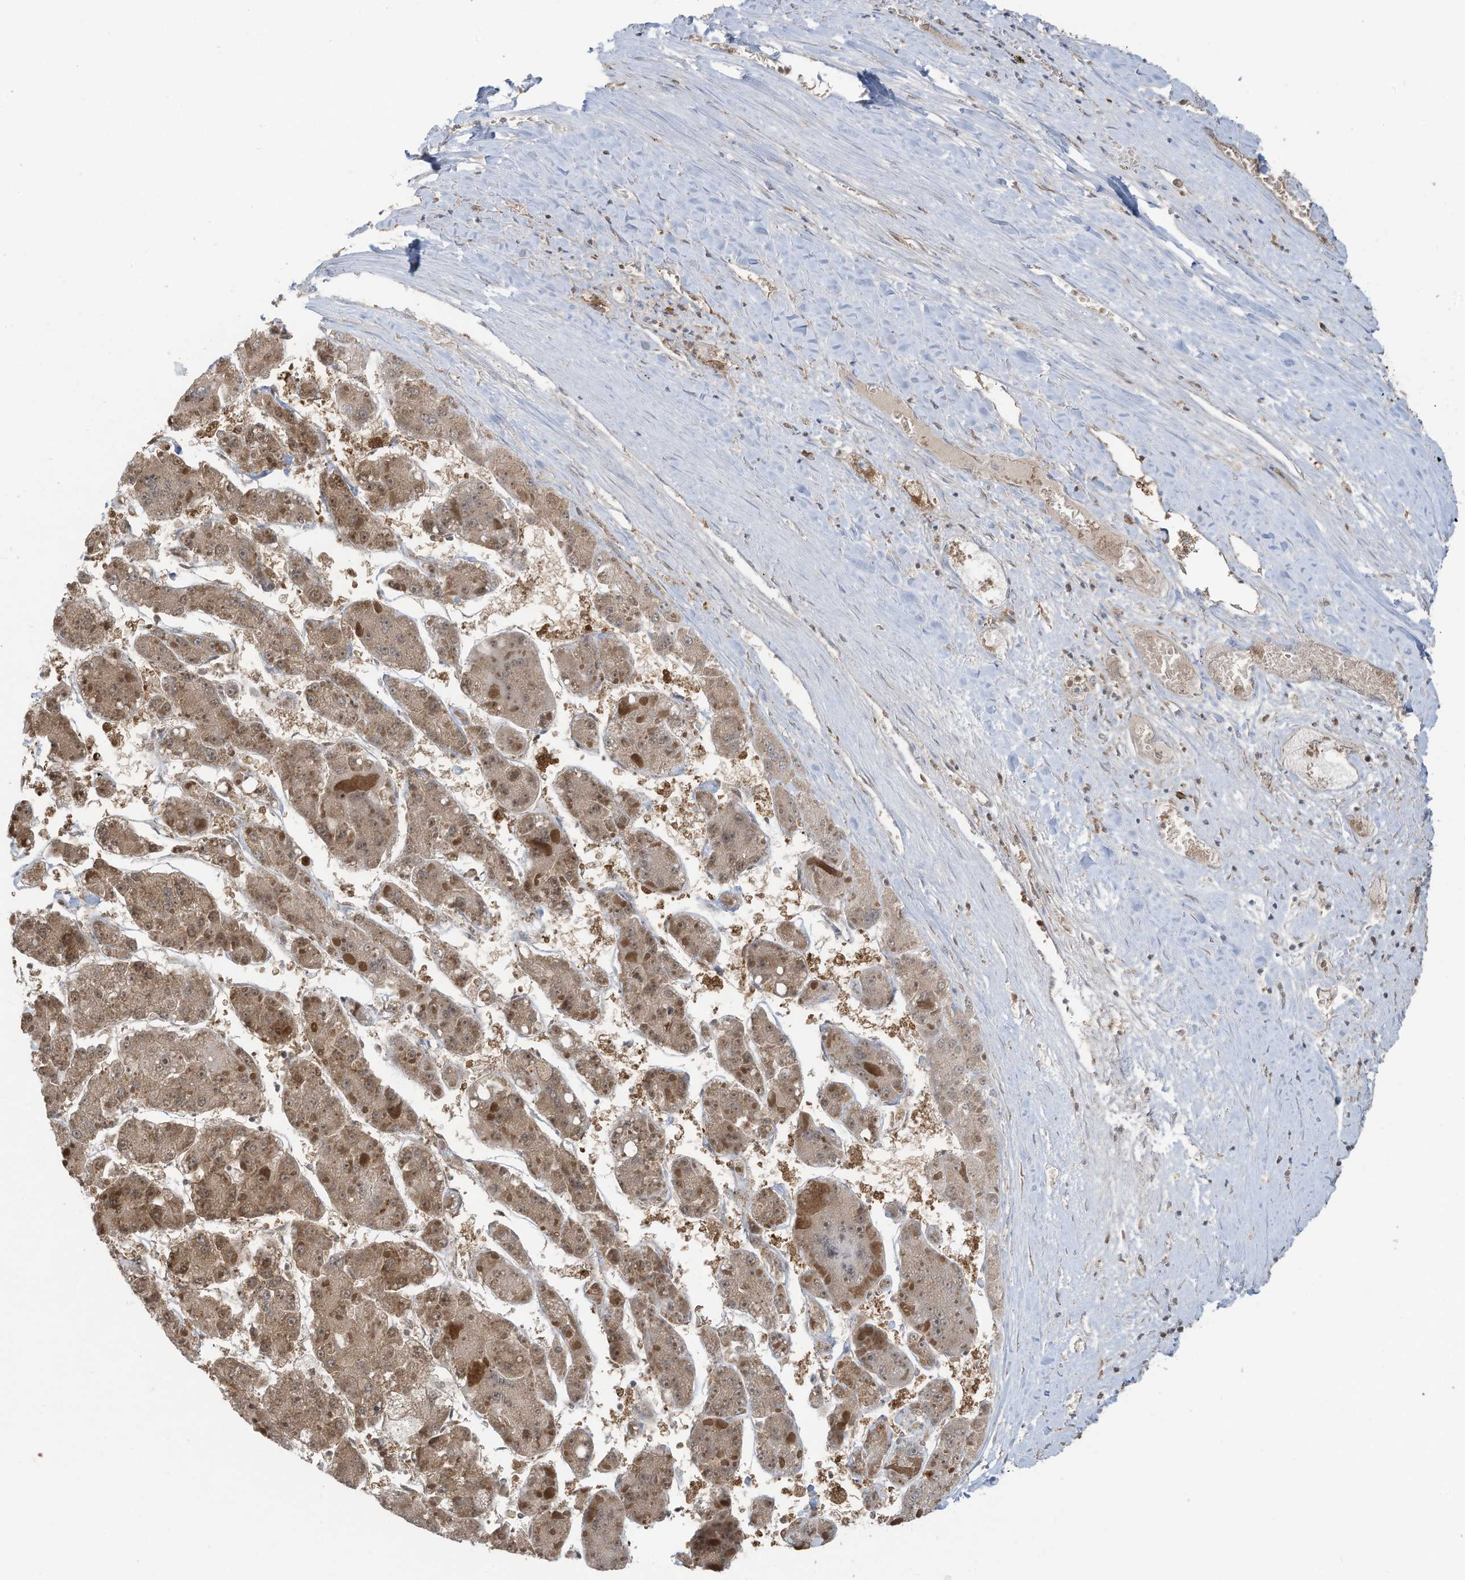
{"staining": {"intensity": "weak", "quantity": "25%-75%", "location": "cytoplasmic/membranous,nuclear"}, "tissue": "liver cancer", "cell_type": "Tumor cells", "image_type": "cancer", "snomed": [{"axis": "morphology", "description": "Carcinoma, Hepatocellular, NOS"}, {"axis": "topography", "description": "Liver"}], "caption": "This photomicrograph shows immunohistochemistry staining of hepatocellular carcinoma (liver), with low weak cytoplasmic/membranous and nuclear positivity in approximately 25%-75% of tumor cells.", "gene": "OLA1", "patient": {"sex": "female", "age": 73}}